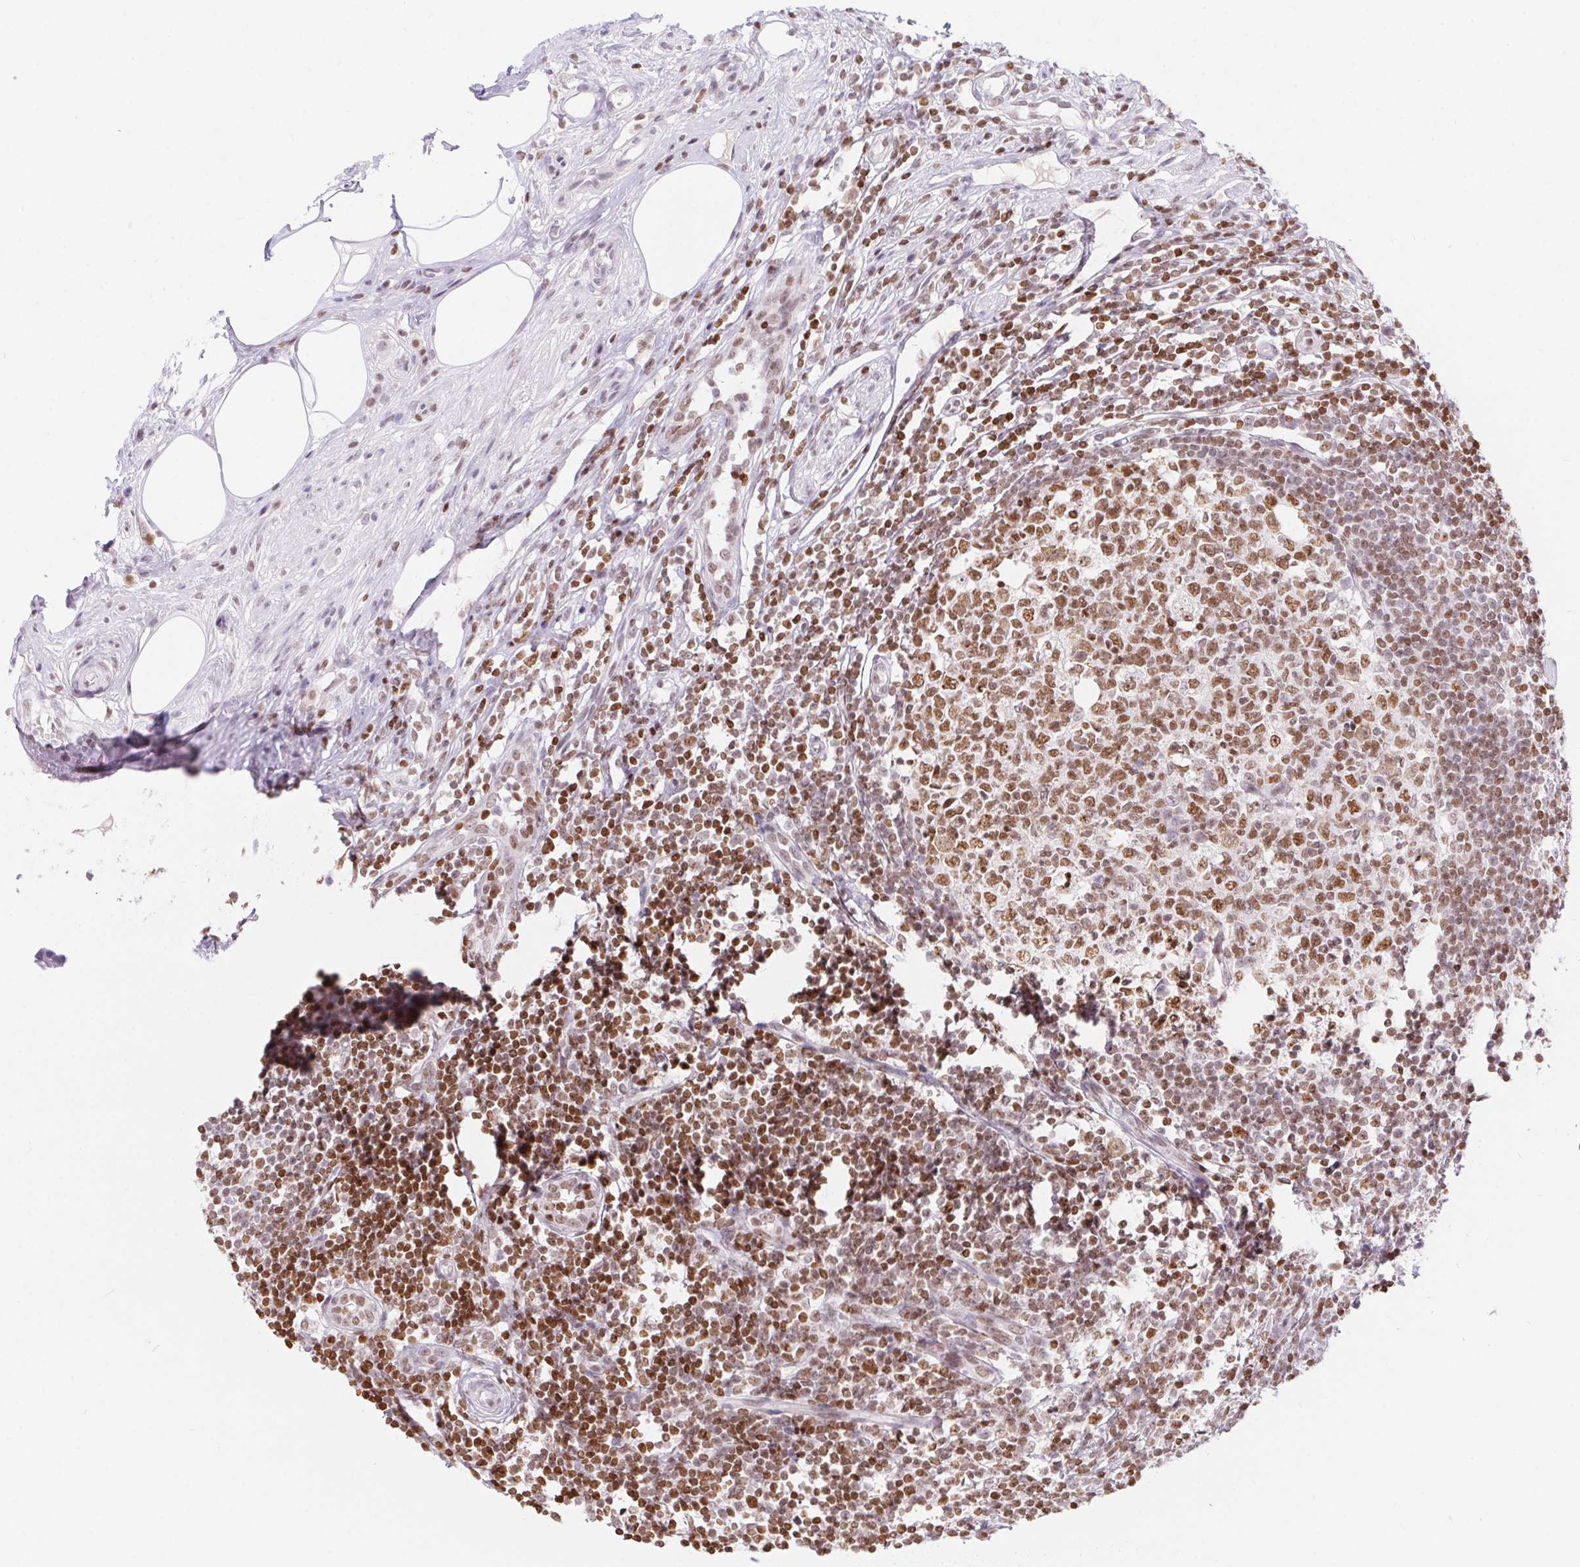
{"staining": {"intensity": "strong", "quantity": ">75%", "location": "nuclear"}, "tissue": "appendix", "cell_type": "Glandular cells", "image_type": "normal", "snomed": [{"axis": "morphology", "description": "Normal tissue, NOS"}, {"axis": "topography", "description": "Appendix"}], "caption": "A high-resolution image shows immunohistochemistry (IHC) staining of normal appendix, which demonstrates strong nuclear expression in approximately >75% of glandular cells. (DAB = brown stain, brightfield microscopy at high magnification).", "gene": "POLD3", "patient": {"sex": "female", "age": 56}}